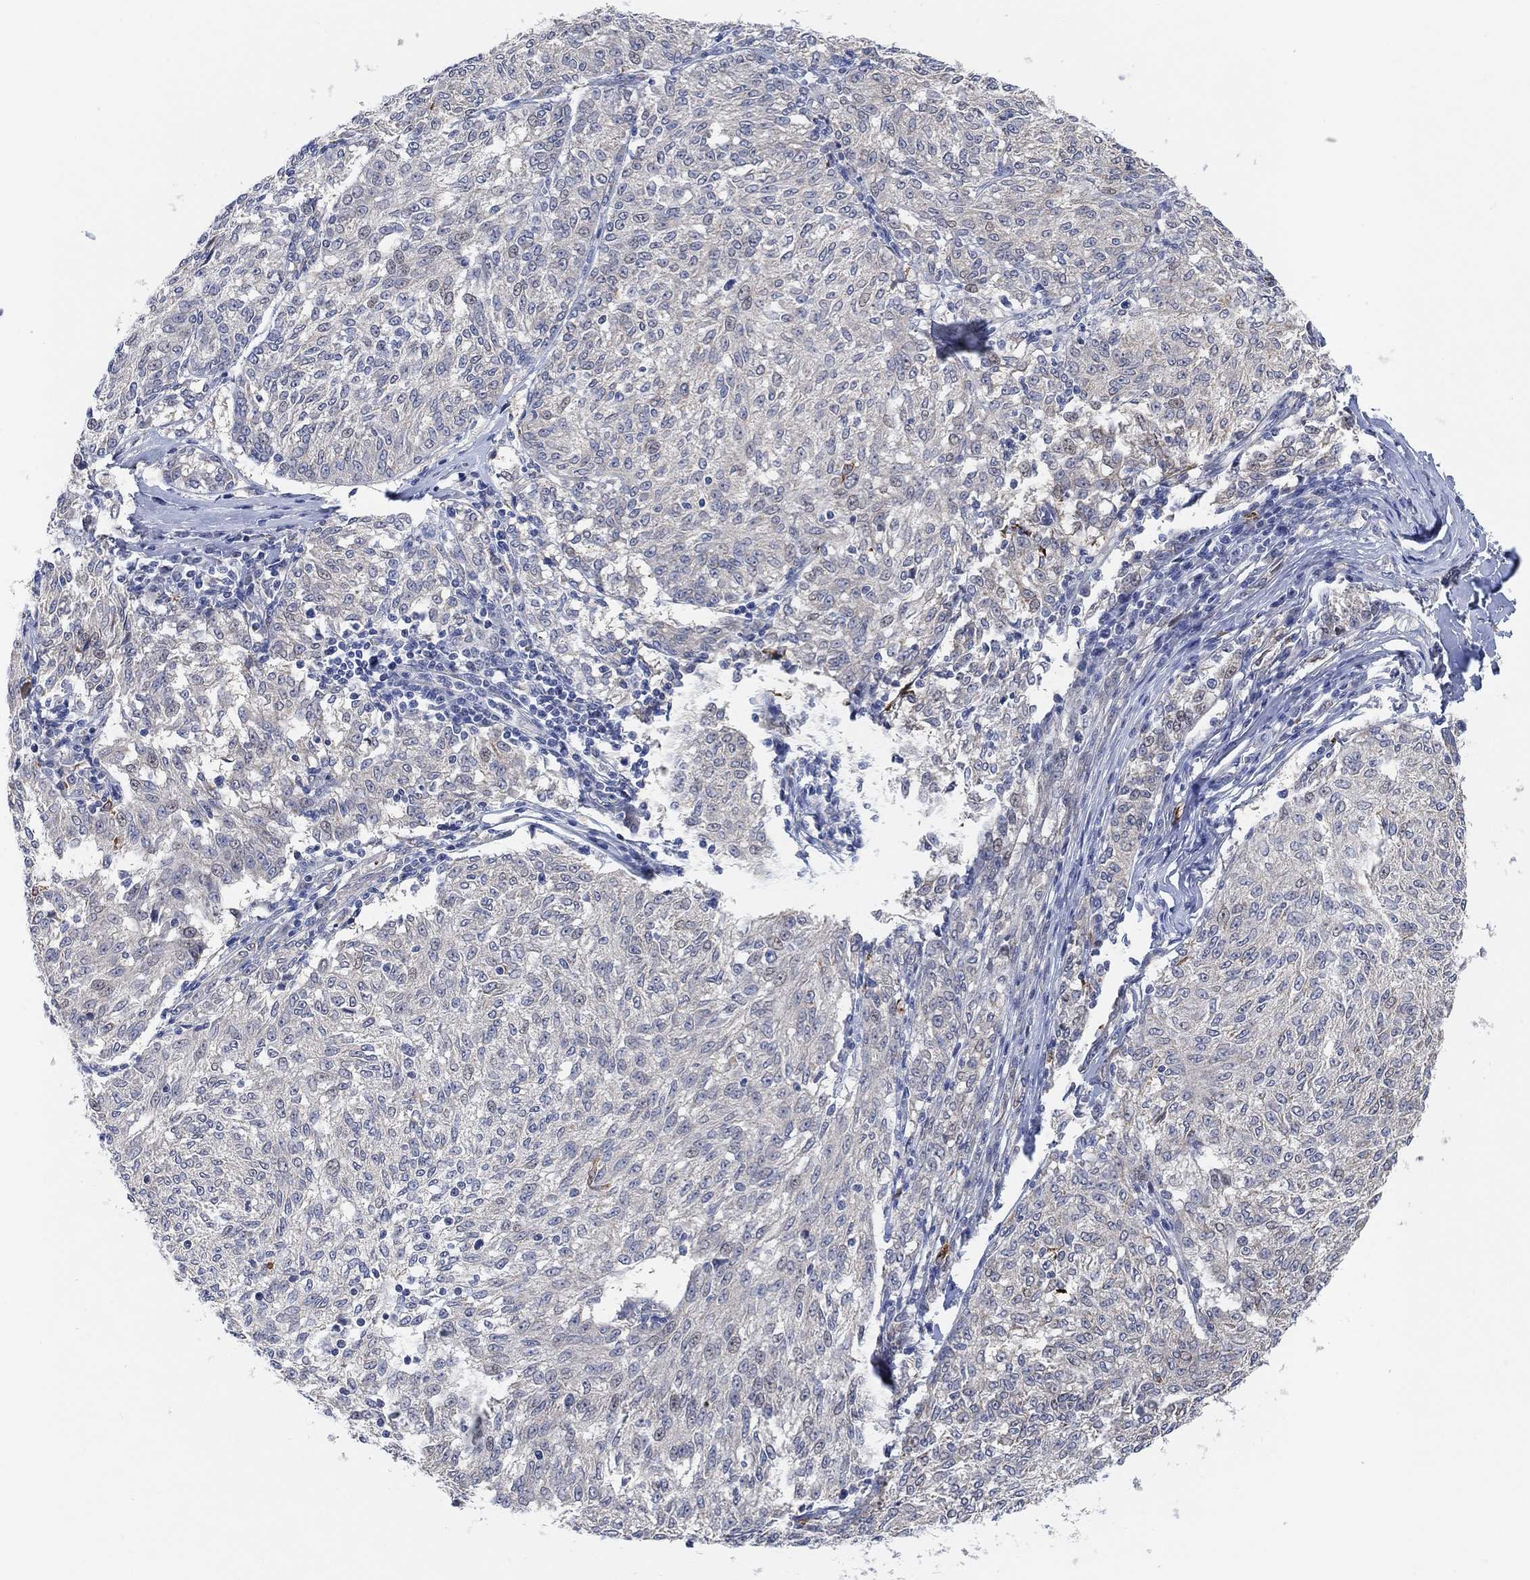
{"staining": {"intensity": "negative", "quantity": "none", "location": "none"}, "tissue": "melanoma", "cell_type": "Tumor cells", "image_type": "cancer", "snomed": [{"axis": "morphology", "description": "Malignant melanoma, NOS"}, {"axis": "topography", "description": "Skin"}], "caption": "Tumor cells show no significant expression in melanoma.", "gene": "HCRTR1", "patient": {"sex": "female", "age": 72}}